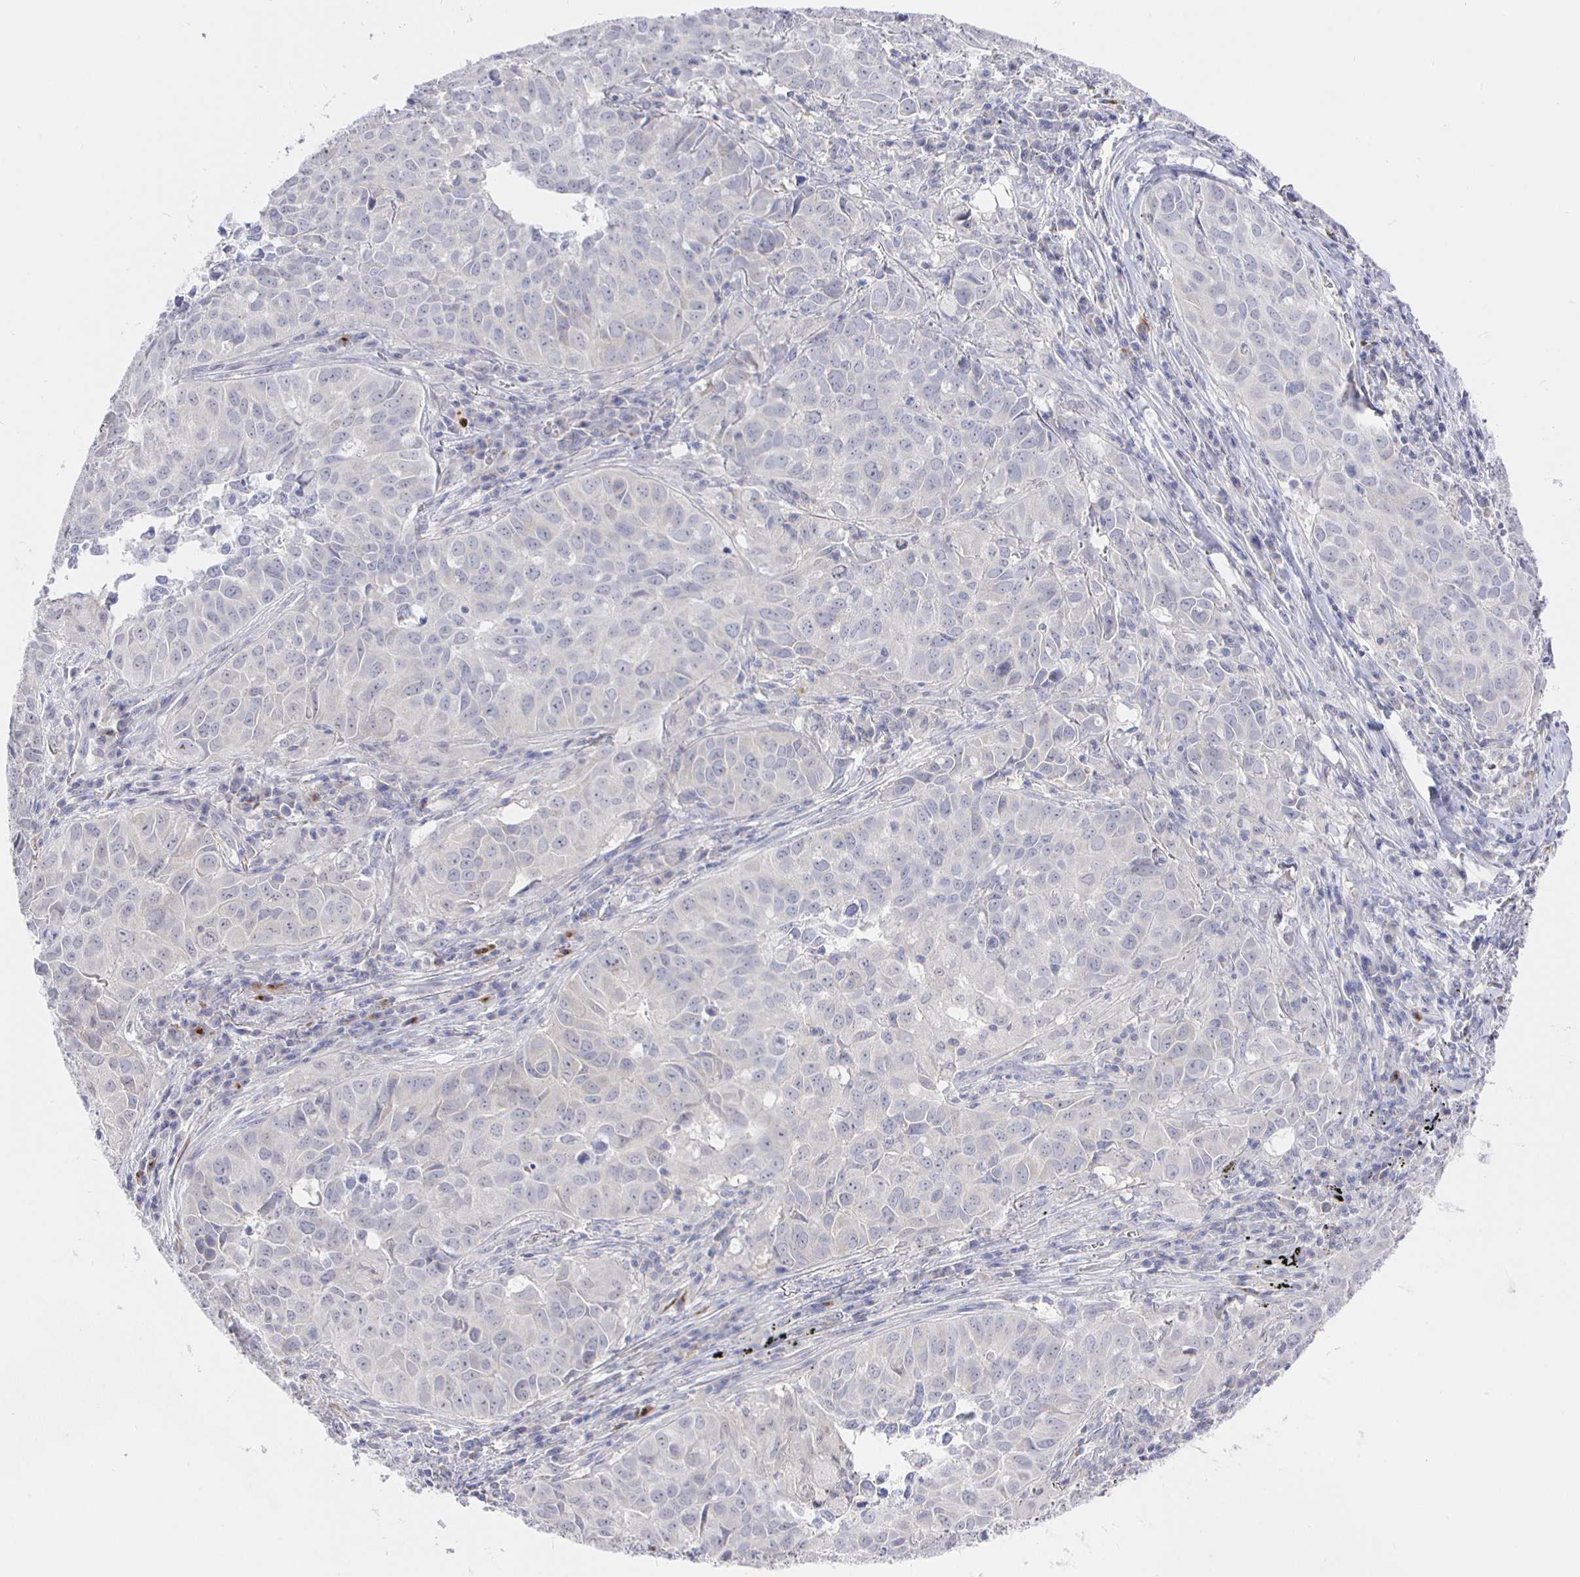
{"staining": {"intensity": "negative", "quantity": "none", "location": "none"}, "tissue": "lung cancer", "cell_type": "Tumor cells", "image_type": "cancer", "snomed": [{"axis": "morphology", "description": "Adenocarcinoma, NOS"}, {"axis": "topography", "description": "Lung"}], "caption": "High power microscopy photomicrograph of an IHC photomicrograph of lung cancer, revealing no significant positivity in tumor cells. (DAB immunohistochemistry (IHC) with hematoxylin counter stain).", "gene": "LRRC23", "patient": {"sex": "female", "age": 50}}